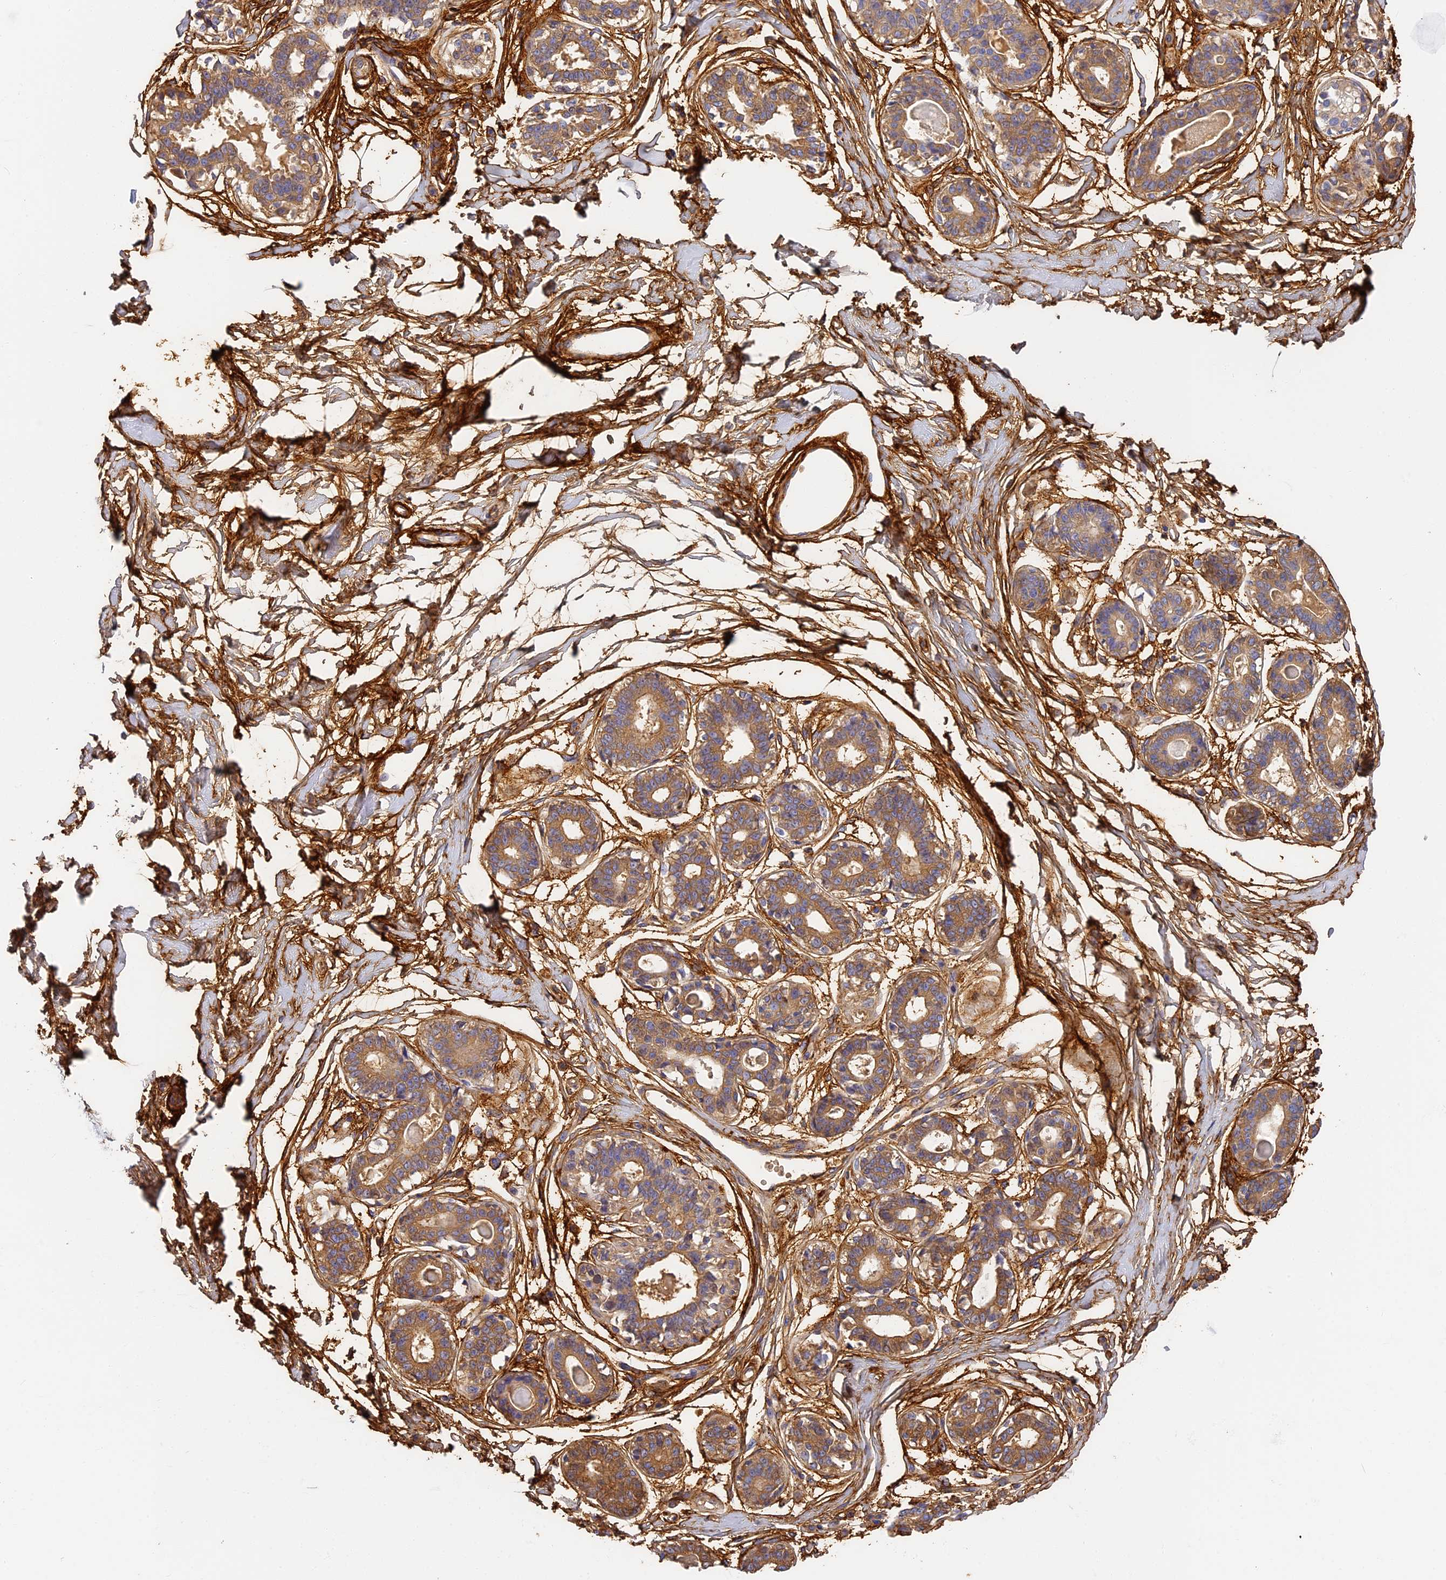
{"staining": {"intensity": "moderate", "quantity": ">75%", "location": "cytoplasmic/membranous"}, "tissue": "breast", "cell_type": "Adipocytes", "image_type": "normal", "snomed": [{"axis": "morphology", "description": "Normal tissue, NOS"}, {"axis": "topography", "description": "Breast"}], "caption": "Breast stained with DAB (3,3'-diaminobenzidine) IHC reveals medium levels of moderate cytoplasmic/membranous expression in about >75% of adipocytes.", "gene": "ITIH1", "patient": {"sex": "female", "age": 45}}